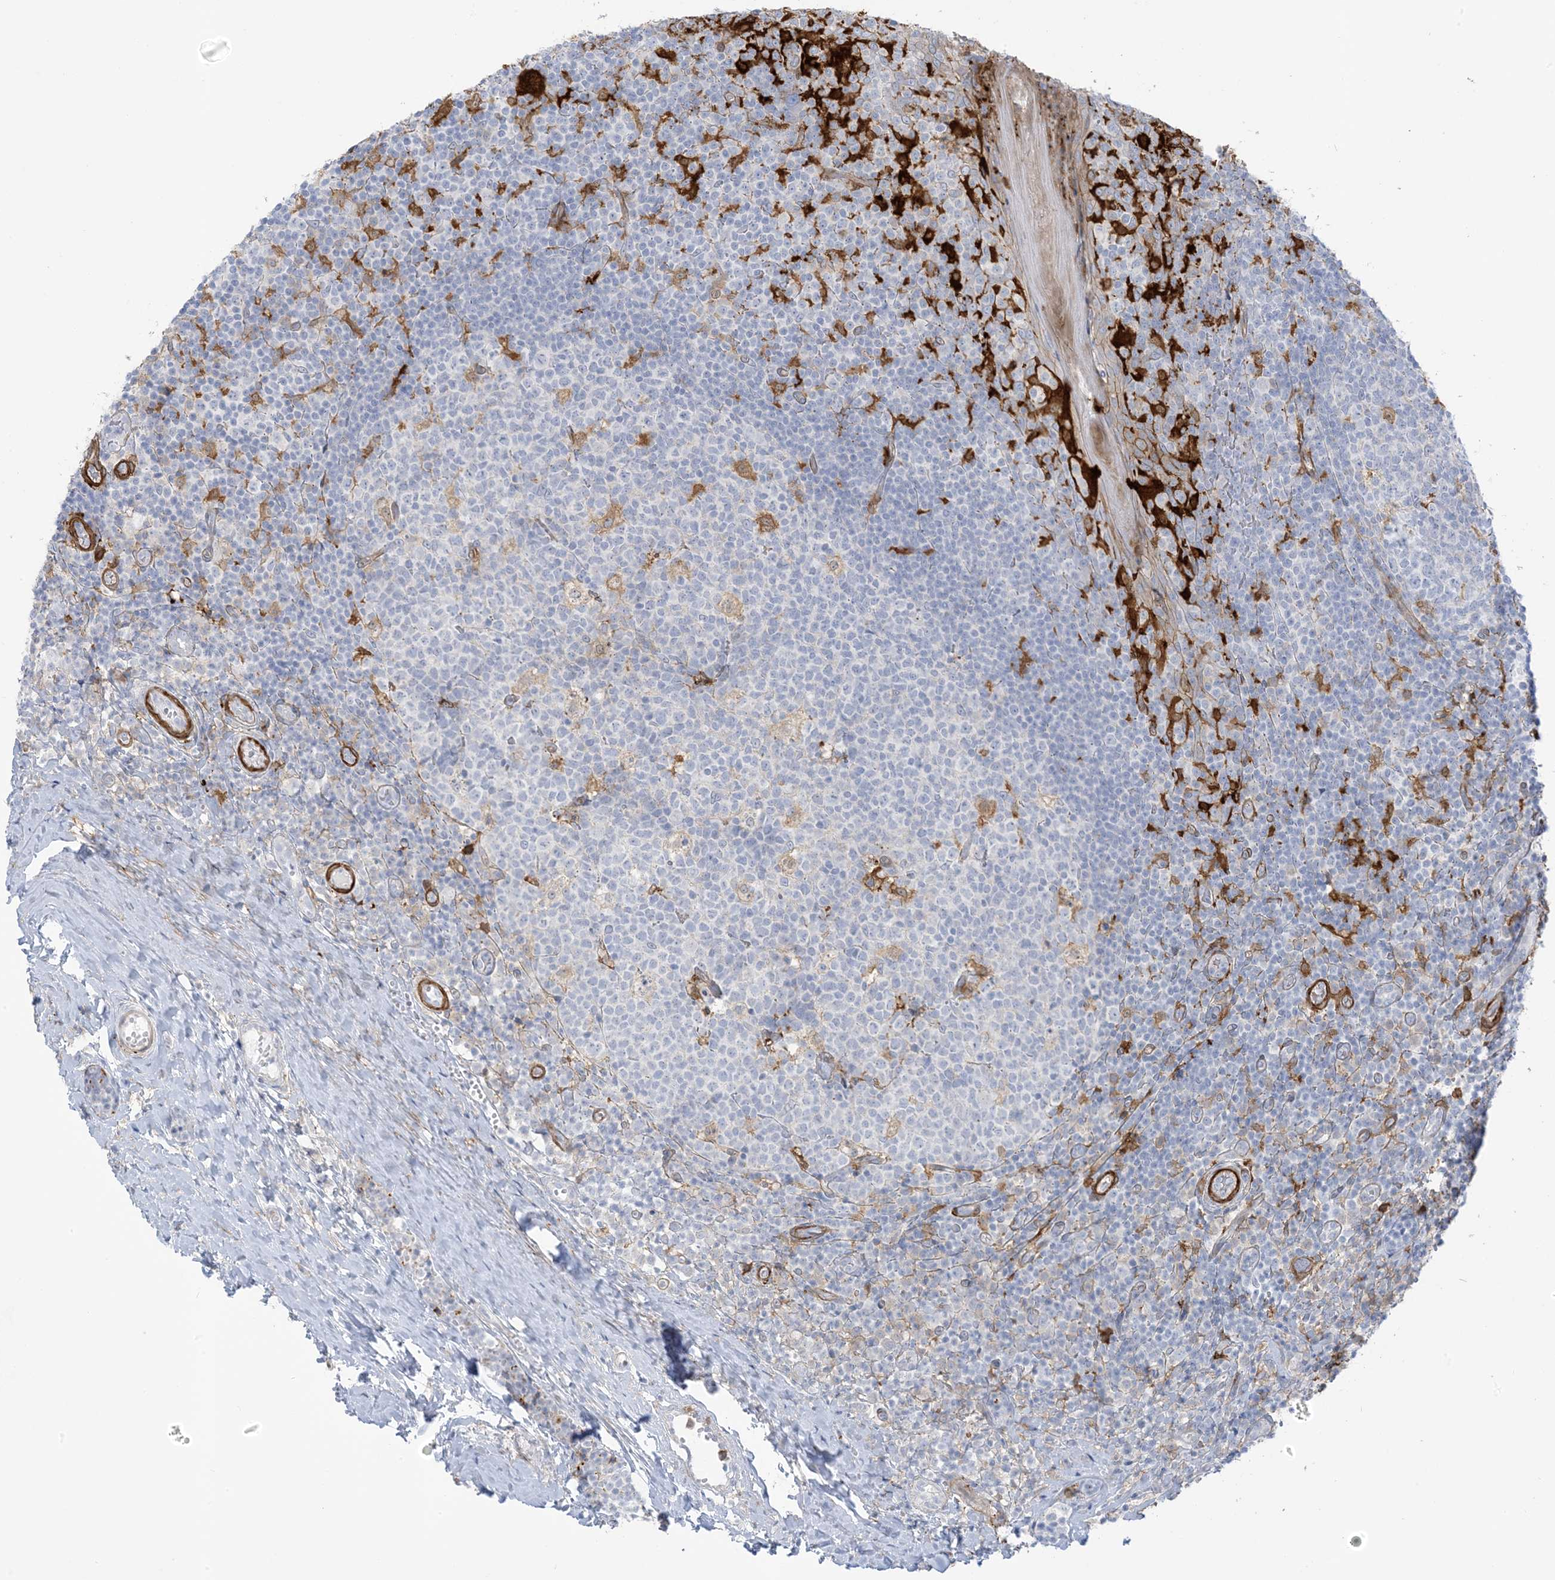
{"staining": {"intensity": "negative", "quantity": "none", "location": "none"}, "tissue": "tonsil", "cell_type": "Germinal center cells", "image_type": "normal", "snomed": [{"axis": "morphology", "description": "Normal tissue, NOS"}, {"axis": "topography", "description": "Tonsil"}], "caption": "IHC image of normal human tonsil stained for a protein (brown), which displays no staining in germinal center cells.", "gene": "ICMT", "patient": {"sex": "female", "age": 19}}